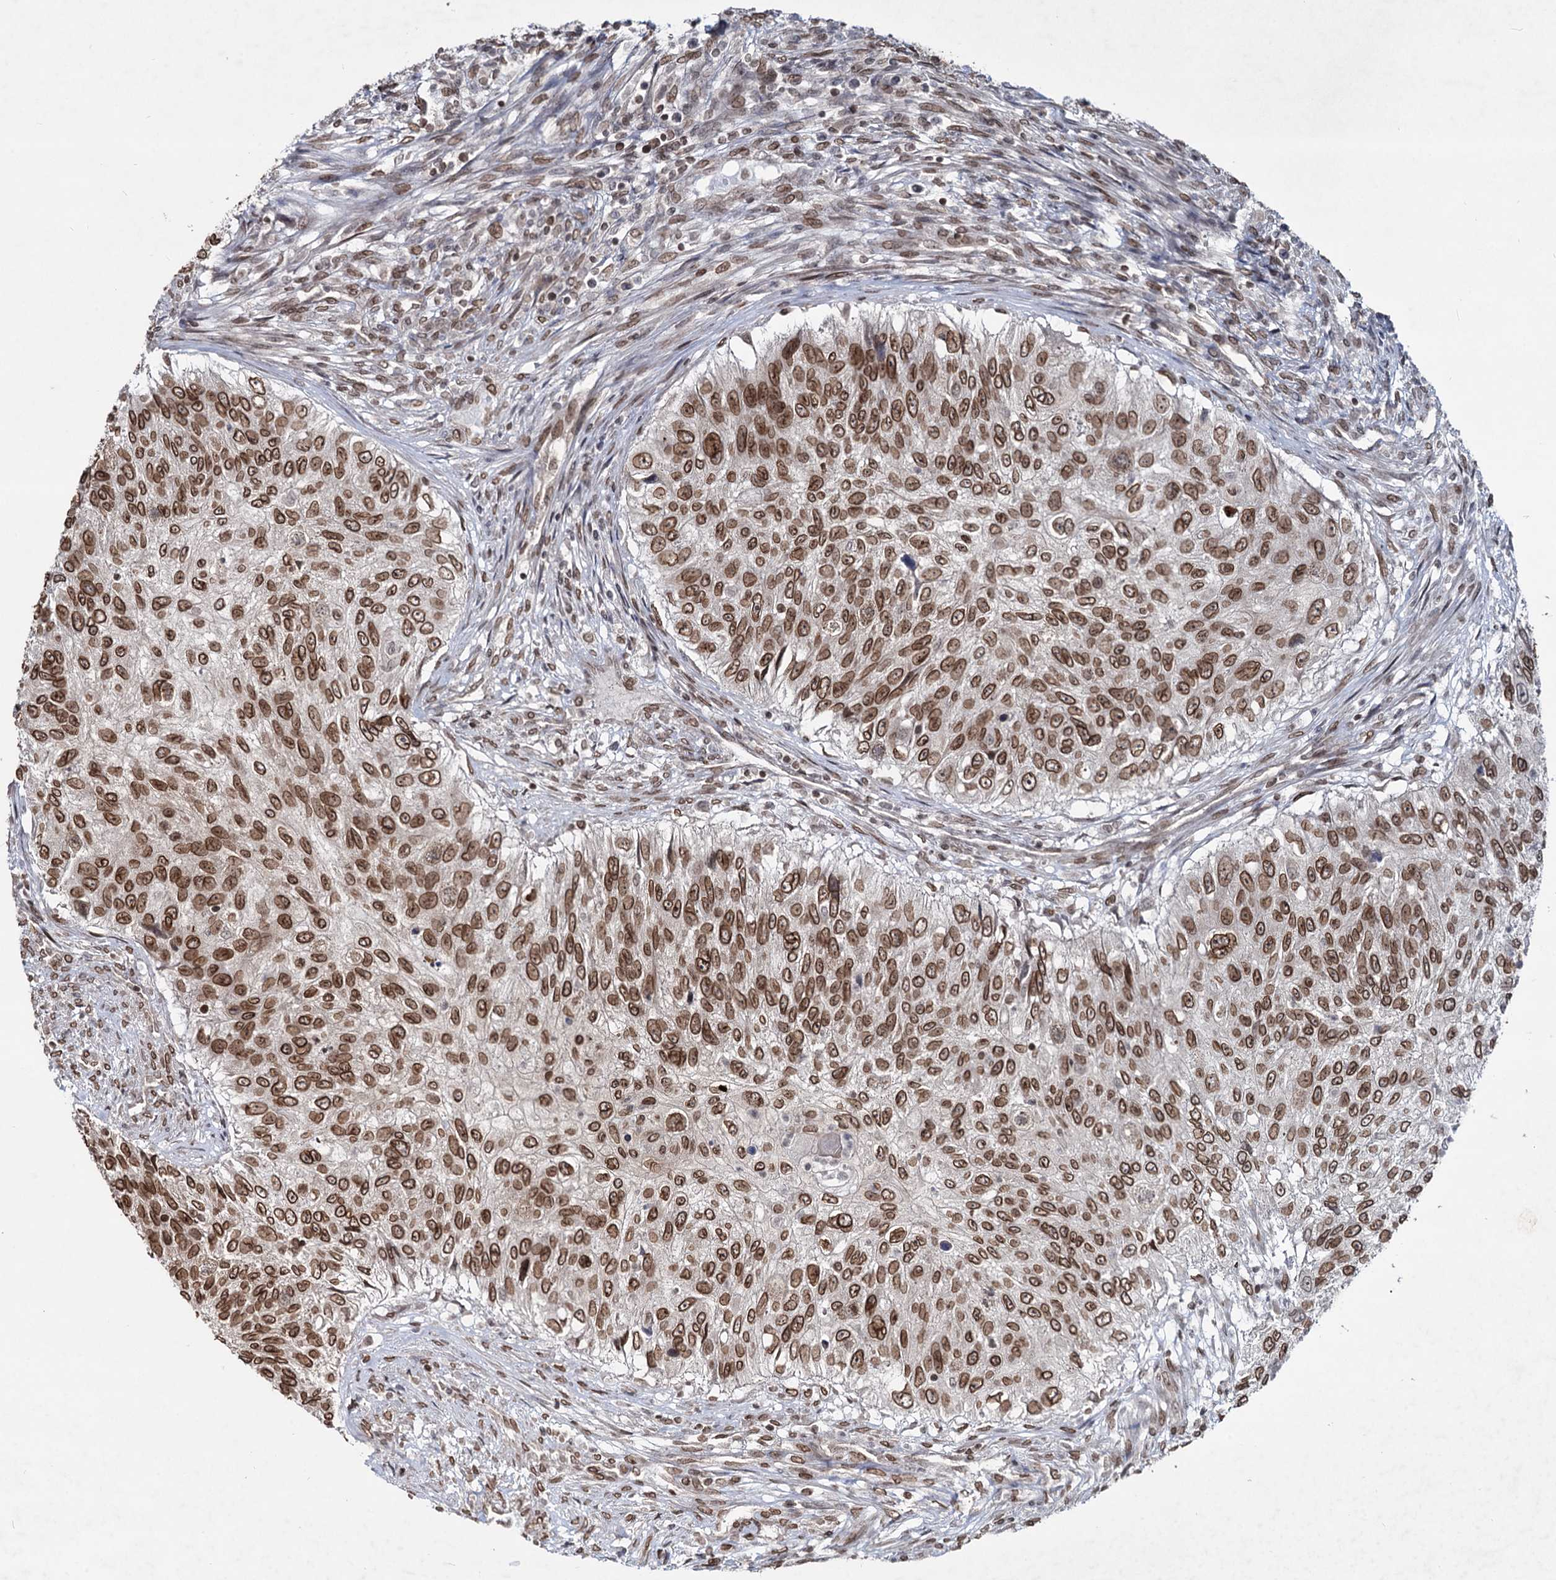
{"staining": {"intensity": "strong", "quantity": ">75%", "location": "cytoplasmic/membranous,nuclear"}, "tissue": "urothelial cancer", "cell_type": "Tumor cells", "image_type": "cancer", "snomed": [{"axis": "morphology", "description": "Urothelial carcinoma, High grade"}, {"axis": "topography", "description": "Urinary bladder"}], "caption": "A brown stain shows strong cytoplasmic/membranous and nuclear expression of a protein in high-grade urothelial carcinoma tumor cells.", "gene": "RNF6", "patient": {"sex": "female", "age": 60}}